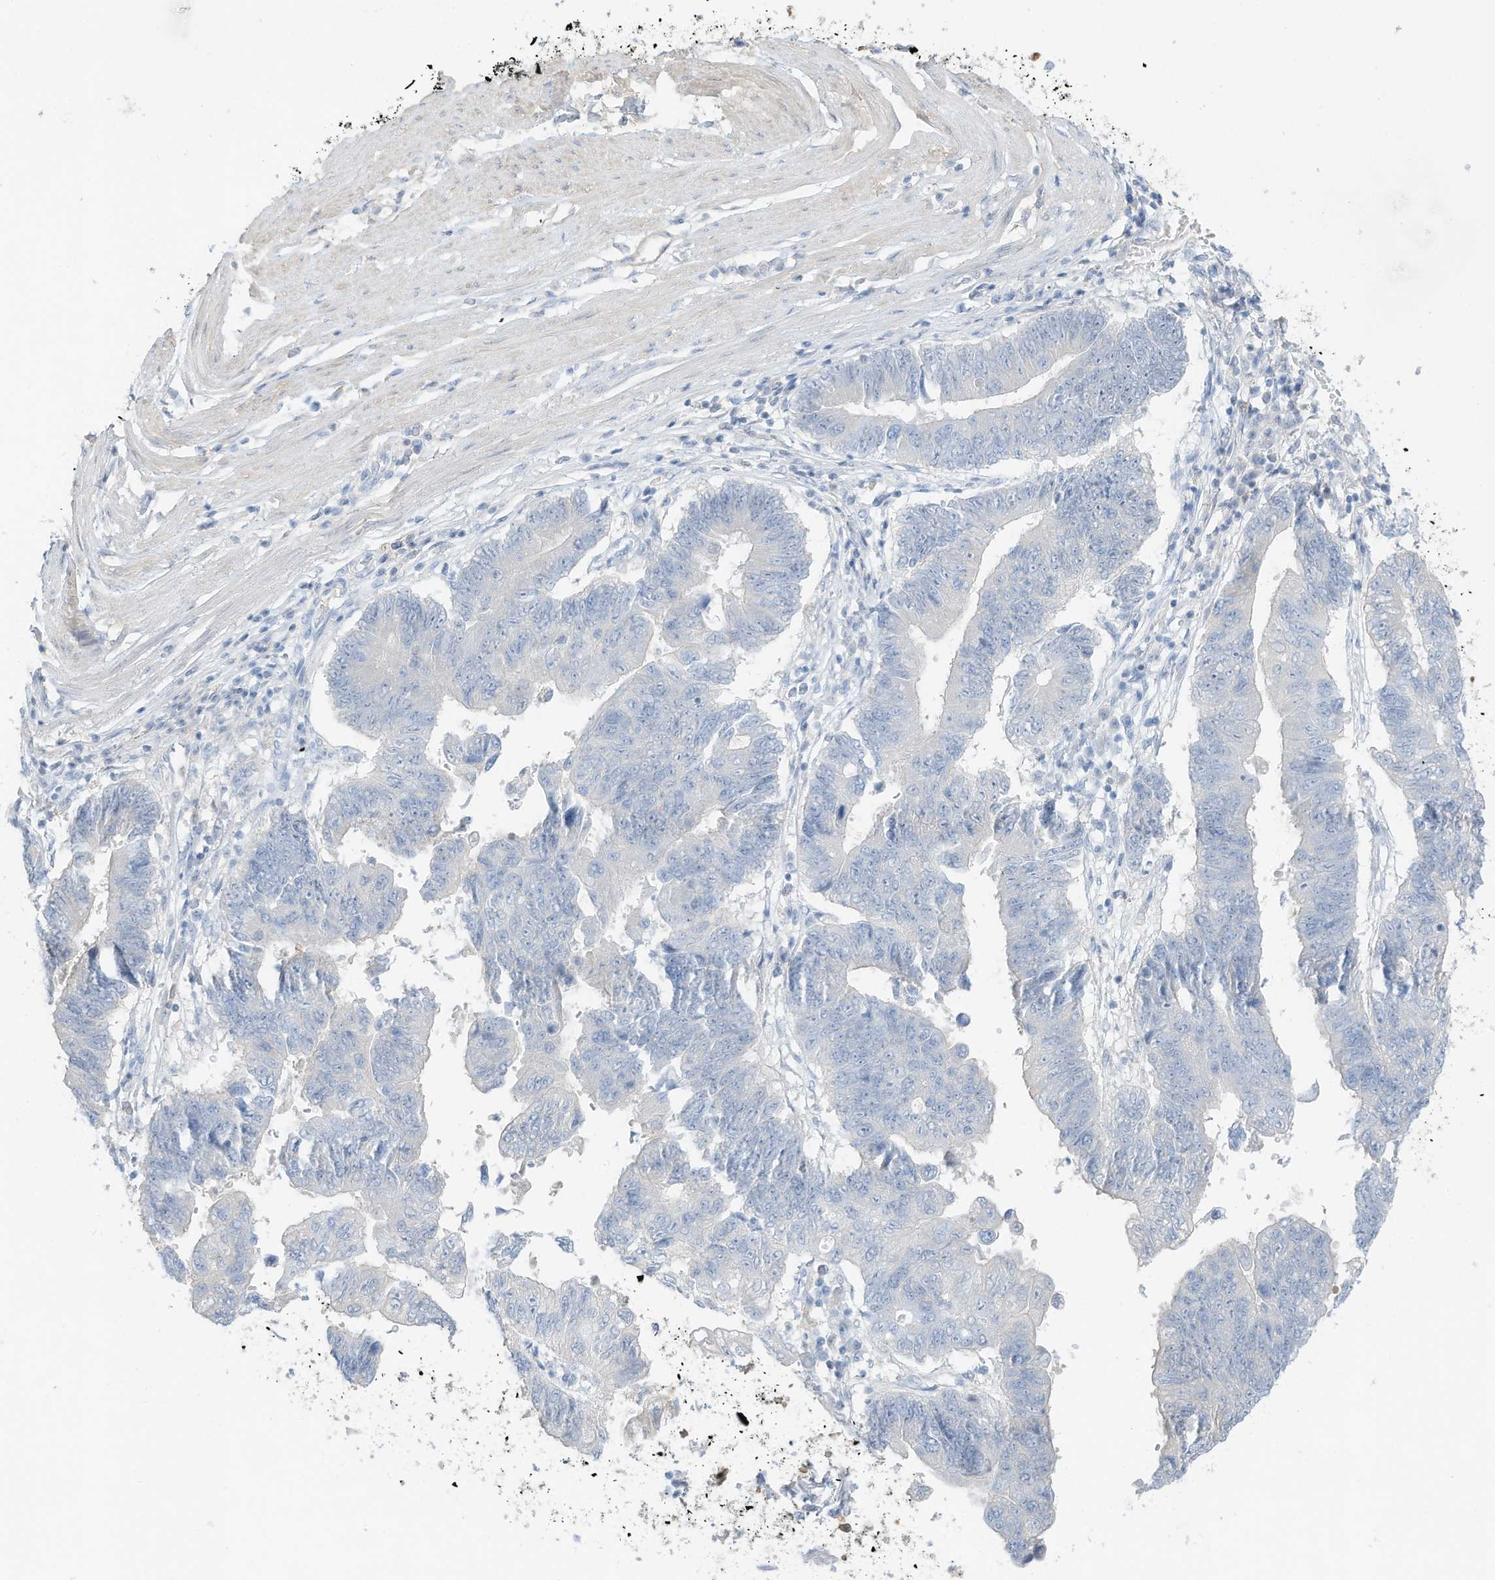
{"staining": {"intensity": "negative", "quantity": "none", "location": "none"}, "tissue": "stomach cancer", "cell_type": "Tumor cells", "image_type": "cancer", "snomed": [{"axis": "morphology", "description": "Adenocarcinoma, NOS"}, {"axis": "topography", "description": "Stomach"}], "caption": "High magnification brightfield microscopy of stomach adenocarcinoma stained with DAB (brown) and counterstained with hematoxylin (blue): tumor cells show no significant positivity. The staining is performed using DAB (3,3'-diaminobenzidine) brown chromogen with nuclei counter-stained in using hematoxylin.", "gene": "HSD17B13", "patient": {"sex": "male", "age": 59}}